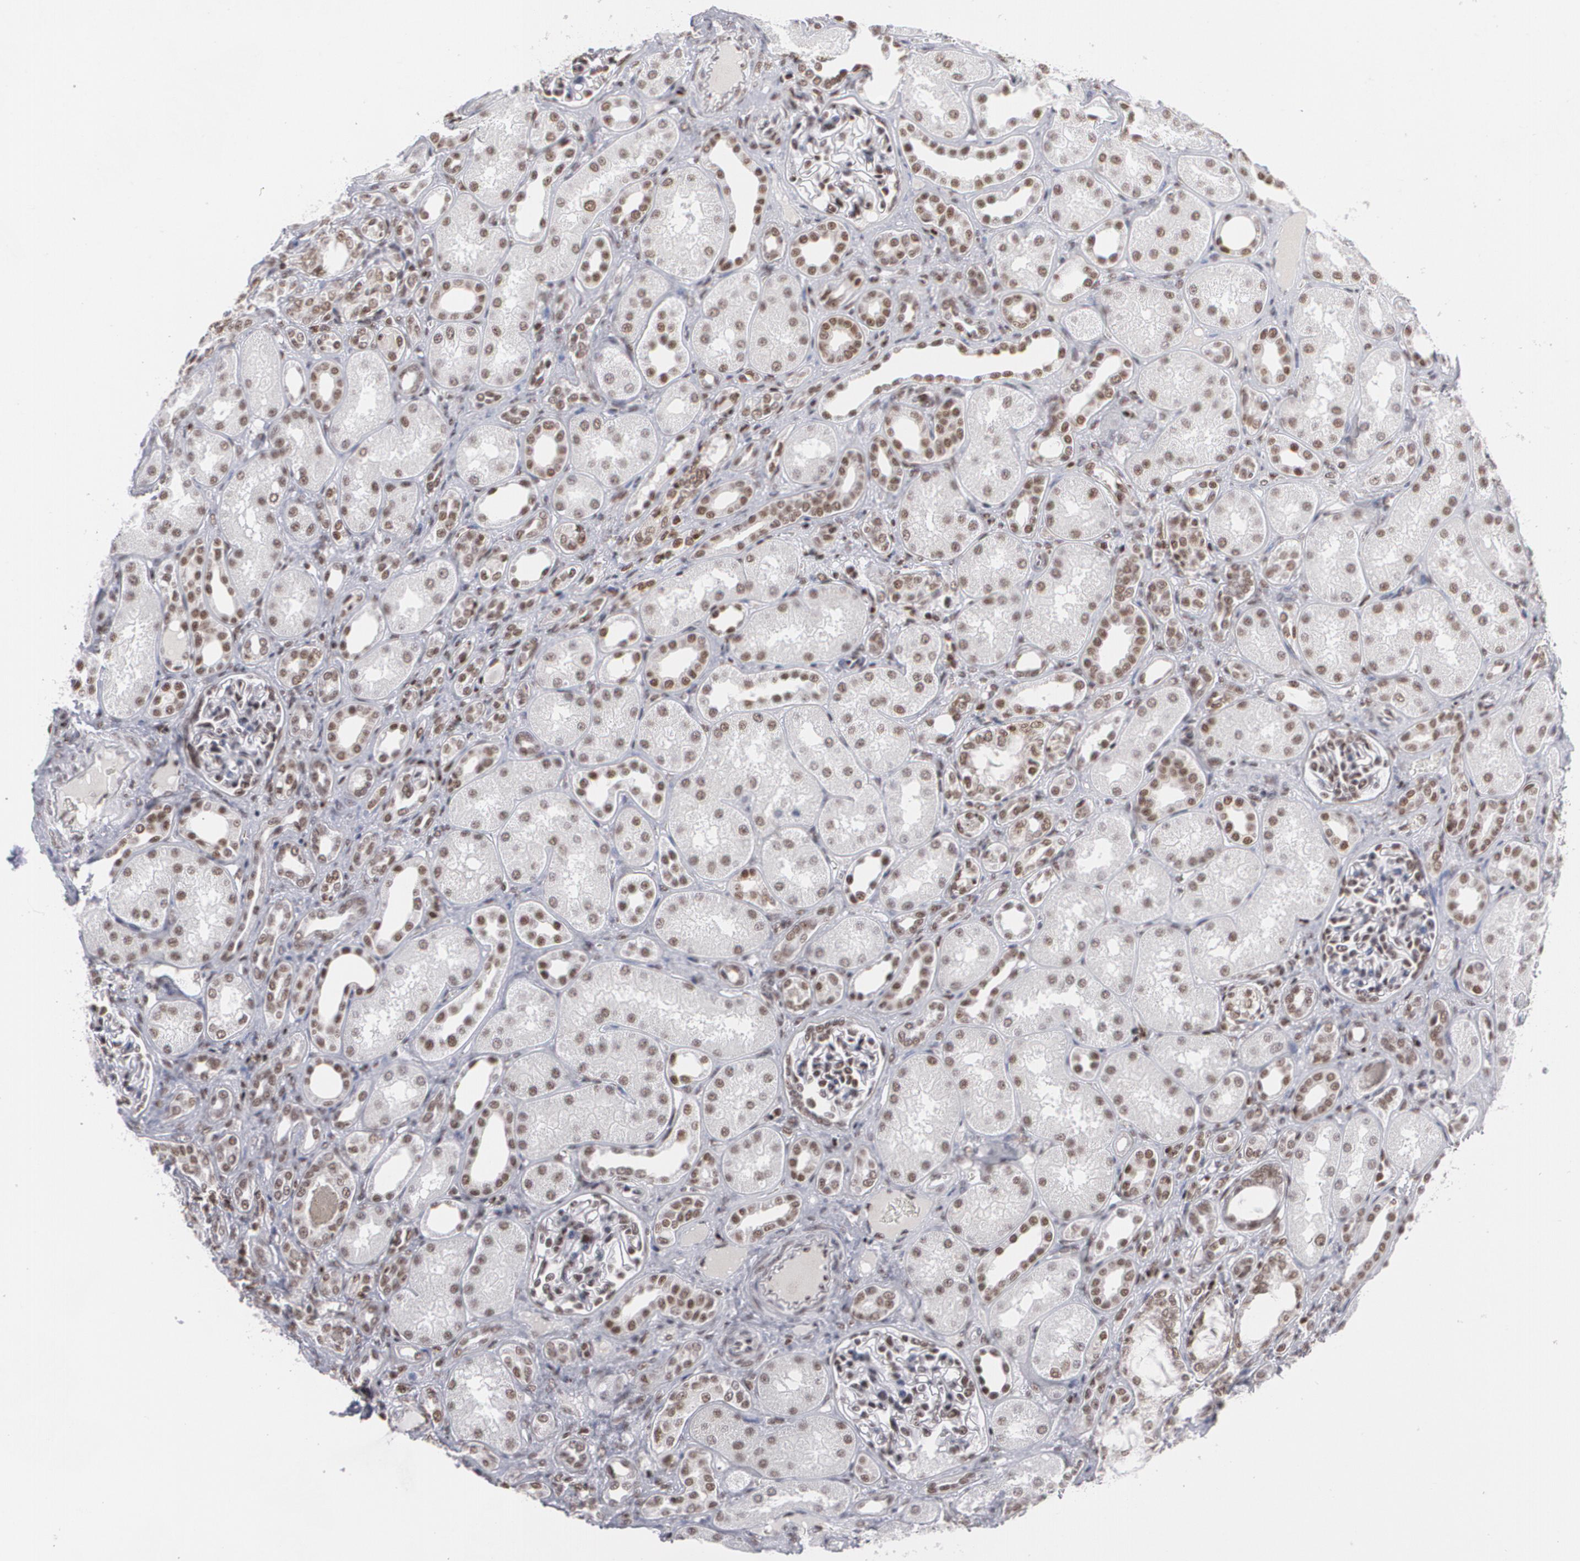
{"staining": {"intensity": "strong", "quantity": ">75%", "location": "nuclear"}, "tissue": "kidney", "cell_type": "Cells in glomeruli", "image_type": "normal", "snomed": [{"axis": "morphology", "description": "Normal tissue, NOS"}, {"axis": "topography", "description": "Kidney"}], "caption": "Cells in glomeruli reveal high levels of strong nuclear staining in about >75% of cells in normal kidney.", "gene": "MCL1", "patient": {"sex": "male", "age": 7}}